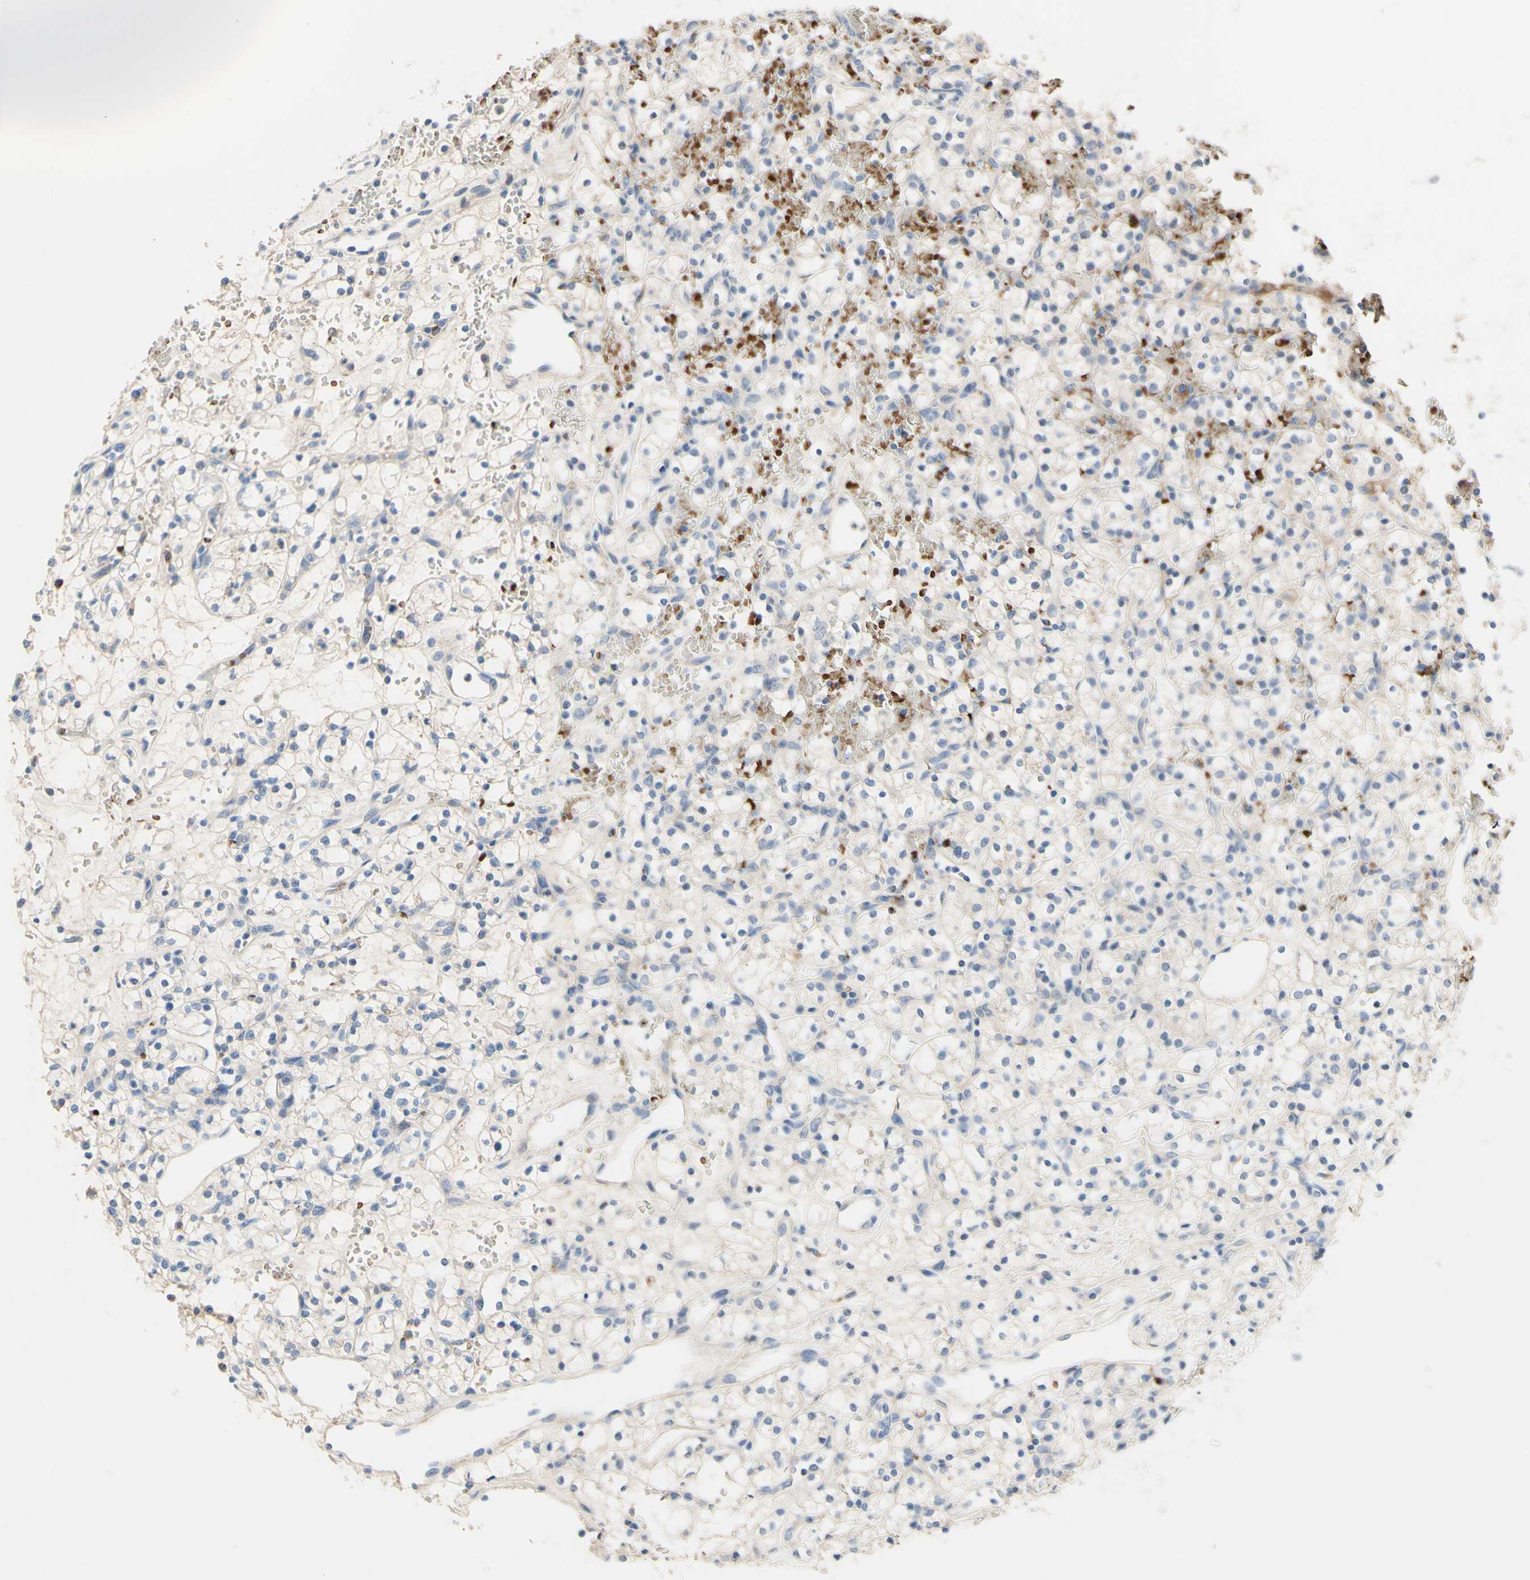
{"staining": {"intensity": "negative", "quantity": "none", "location": "none"}, "tissue": "renal cancer", "cell_type": "Tumor cells", "image_type": "cancer", "snomed": [{"axis": "morphology", "description": "Adenocarcinoma, NOS"}, {"axis": "topography", "description": "Kidney"}], "caption": "There is no significant staining in tumor cells of adenocarcinoma (renal). Nuclei are stained in blue.", "gene": "CDON", "patient": {"sex": "female", "age": 60}}